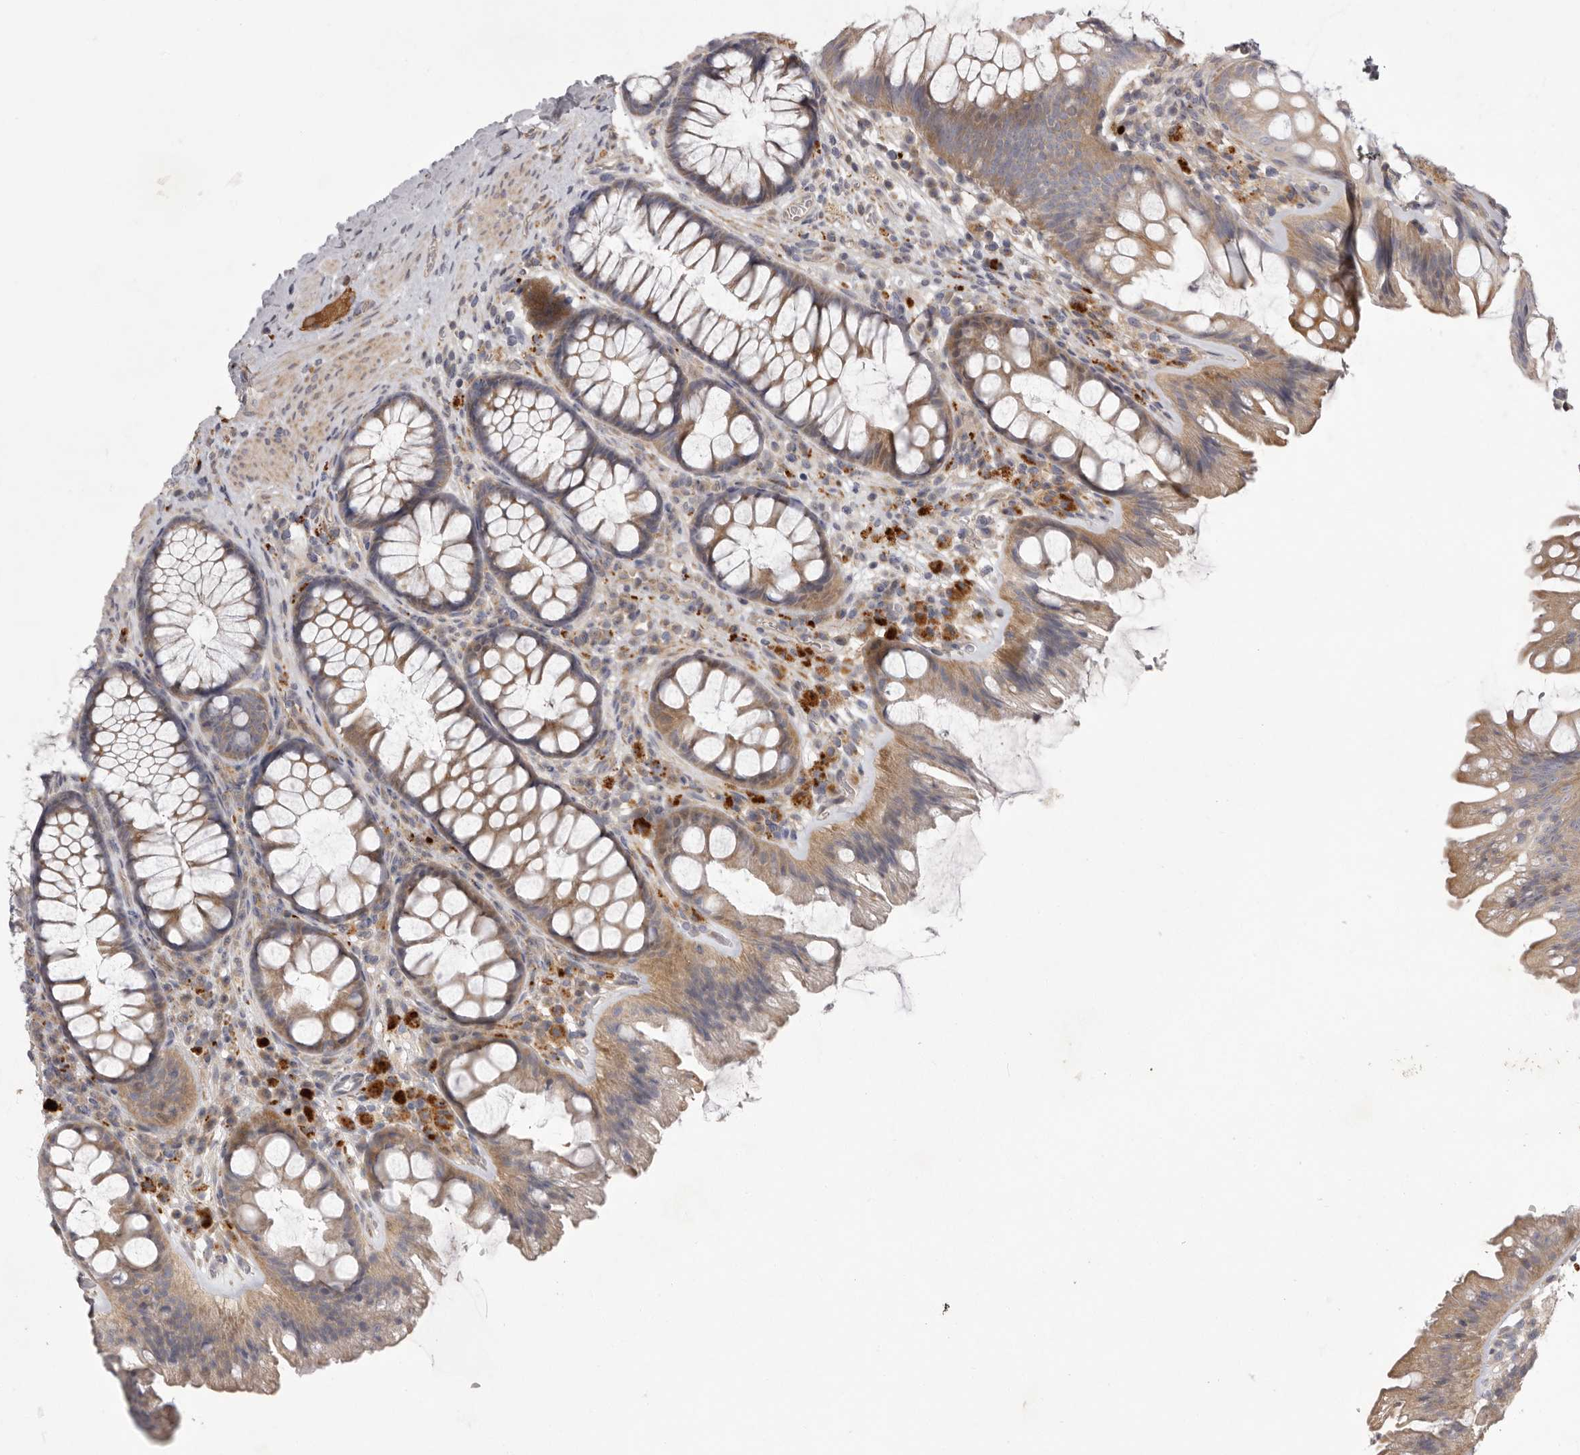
{"staining": {"intensity": "weak", "quantity": ">75%", "location": "cytoplasmic/membranous"}, "tissue": "colon", "cell_type": "Endothelial cells", "image_type": "normal", "snomed": [{"axis": "morphology", "description": "Normal tissue, NOS"}, {"axis": "topography", "description": "Colon"}], "caption": "Protein expression by immunohistochemistry (IHC) reveals weak cytoplasmic/membranous expression in approximately >75% of endothelial cells in normal colon. (DAB IHC, brown staining for protein, blue staining for nuclei).", "gene": "WDR47", "patient": {"sex": "female", "age": 62}}